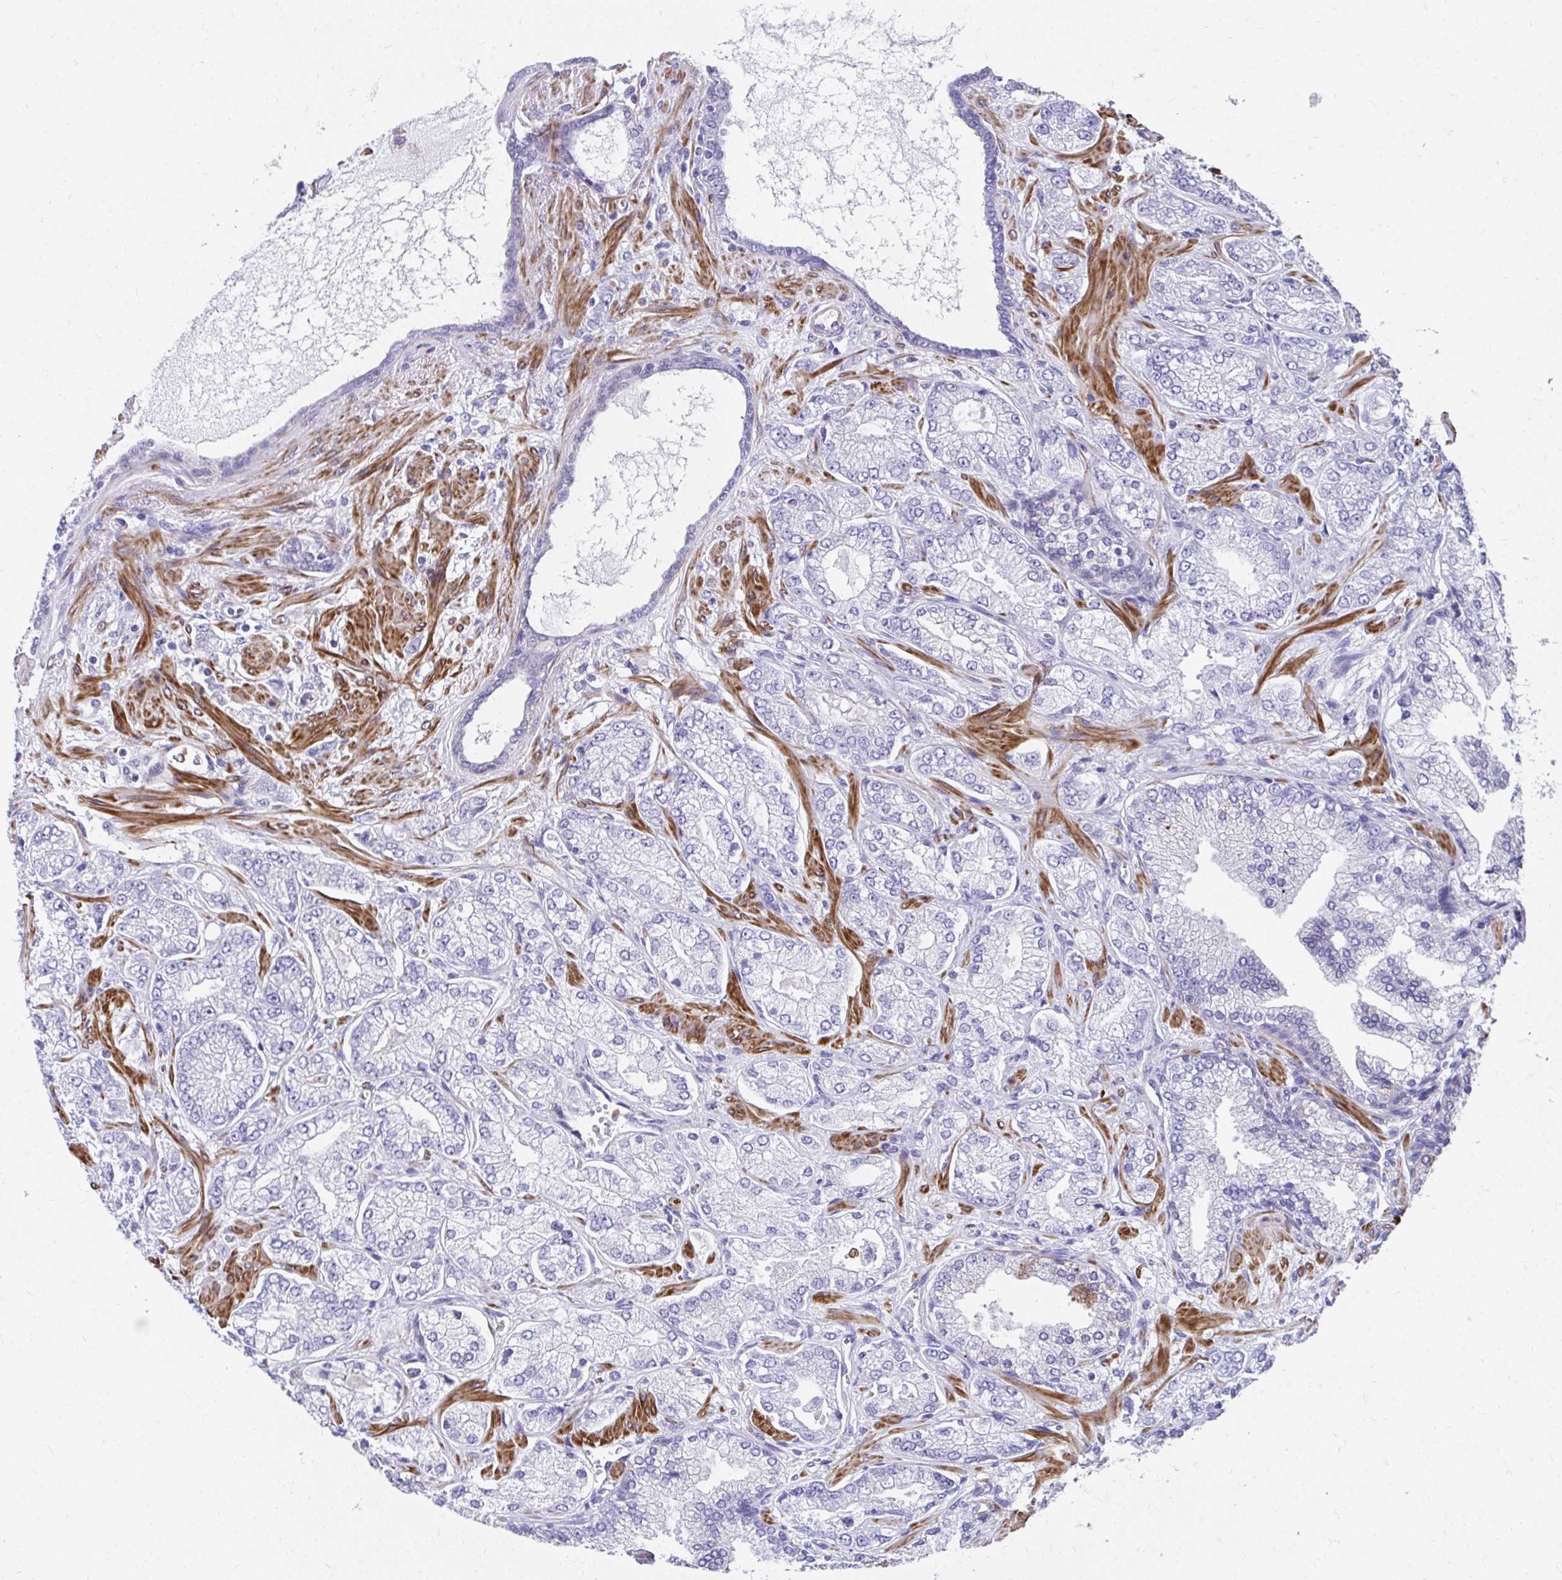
{"staining": {"intensity": "negative", "quantity": "none", "location": "none"}, "tissue": "prostate cancer", "cell_type": "Tumor cells", "image_type": "cancer", "snomed": [{"axis": "morphology", "description": "Normal tissue, NOS"}, {"axis": "morphology", "description": "Adenocarcinoma, High grade"}, {"axis": "topography", "description": "Prostate"}, {"axis": "topography", "description": "Peripheral nerve tissue"}], "caption": "DAB immunohistochemical staining of human prostate cancer (adenocarcinoma (high-grade)) shows no significant staining in tumor cells.", "gene": "CSTB", "patient": {"sex": "male", "age": 68}}